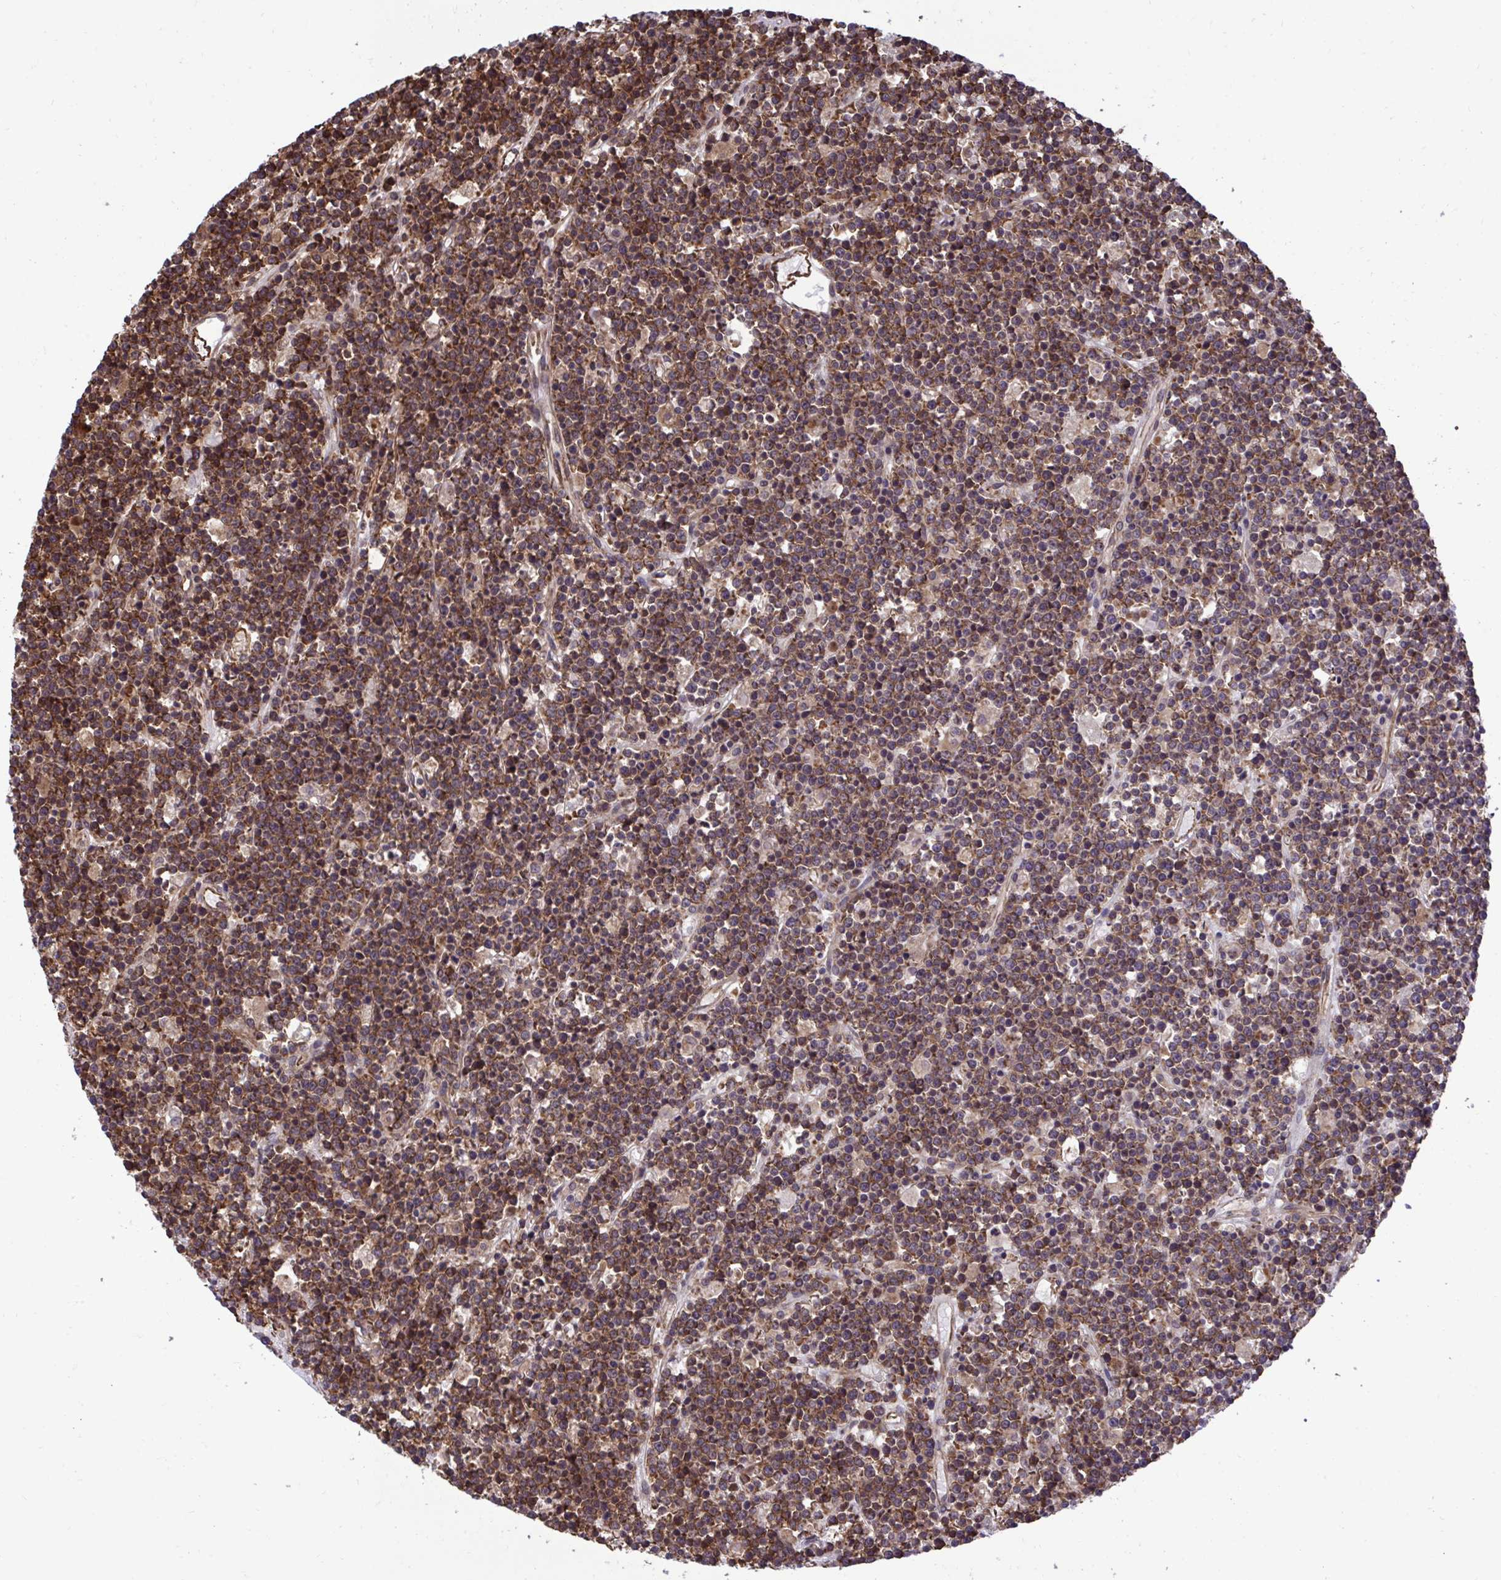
{"staining": {"intensity": "strong", "quantity": ">75%", "location": "cytoplasmic/membranous"}, "tissue": "lymphoma", "cell_type": "Tumor cells", "image_type": "cancer", "snomed": [{"axis": "morphology", "description": "Malignant lymphoma, non-Hodgkin's type, High grade"}, {"axis": "topography", "description": "Ovary"}], "caption": "High-power microscopy captured an IHC image of lymphoma, revealing strong cytoplasmic/membranous staining in approximately >75% of tumor cells.", "gene": "RPS15", "patient": {"sex": "female", "age": 56}}